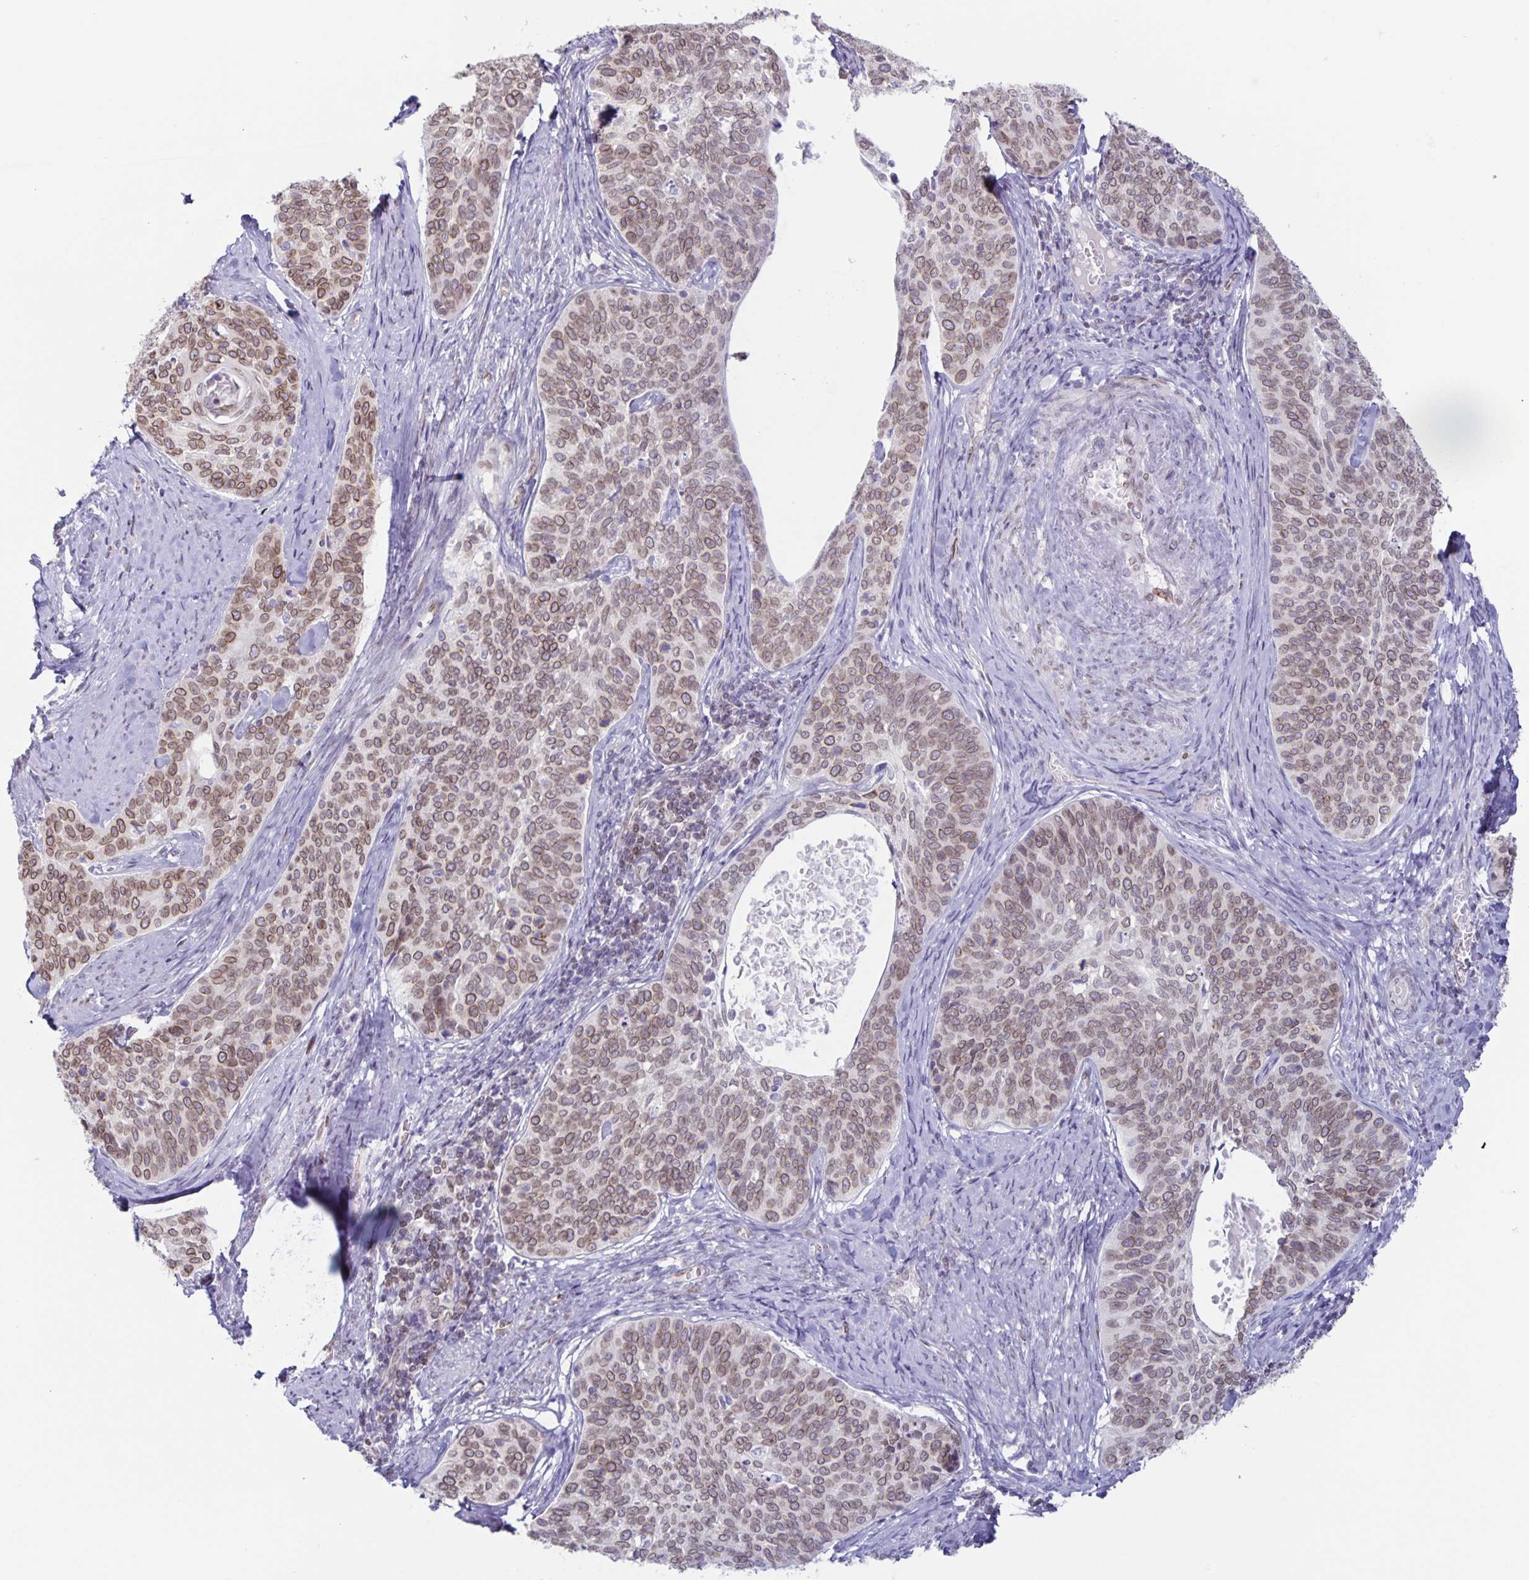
{"staining": {"intensity": "moderate", "quantity": ">75%", "location": "cytoplasmic/membranous,nuclear"}, "tissue": "cervical cancer", "cell_type": "Tumor cells", "image_type": "cancer", "snomed": [{"axis": "morphology", "description": "Squamous cell carcinoma, NOS"}, {"axis": "topography", "description": "Cervix"}], "caption": "Immunohistochemical staining of human cervical squamous cell carcinoma reveals medium levels of moderate cytoplasmic/membranous and nuclear expression in approximately >75% of tumor cells.", "gene": "SYNE2", "patient": {"sex": "female", "age": 69}}